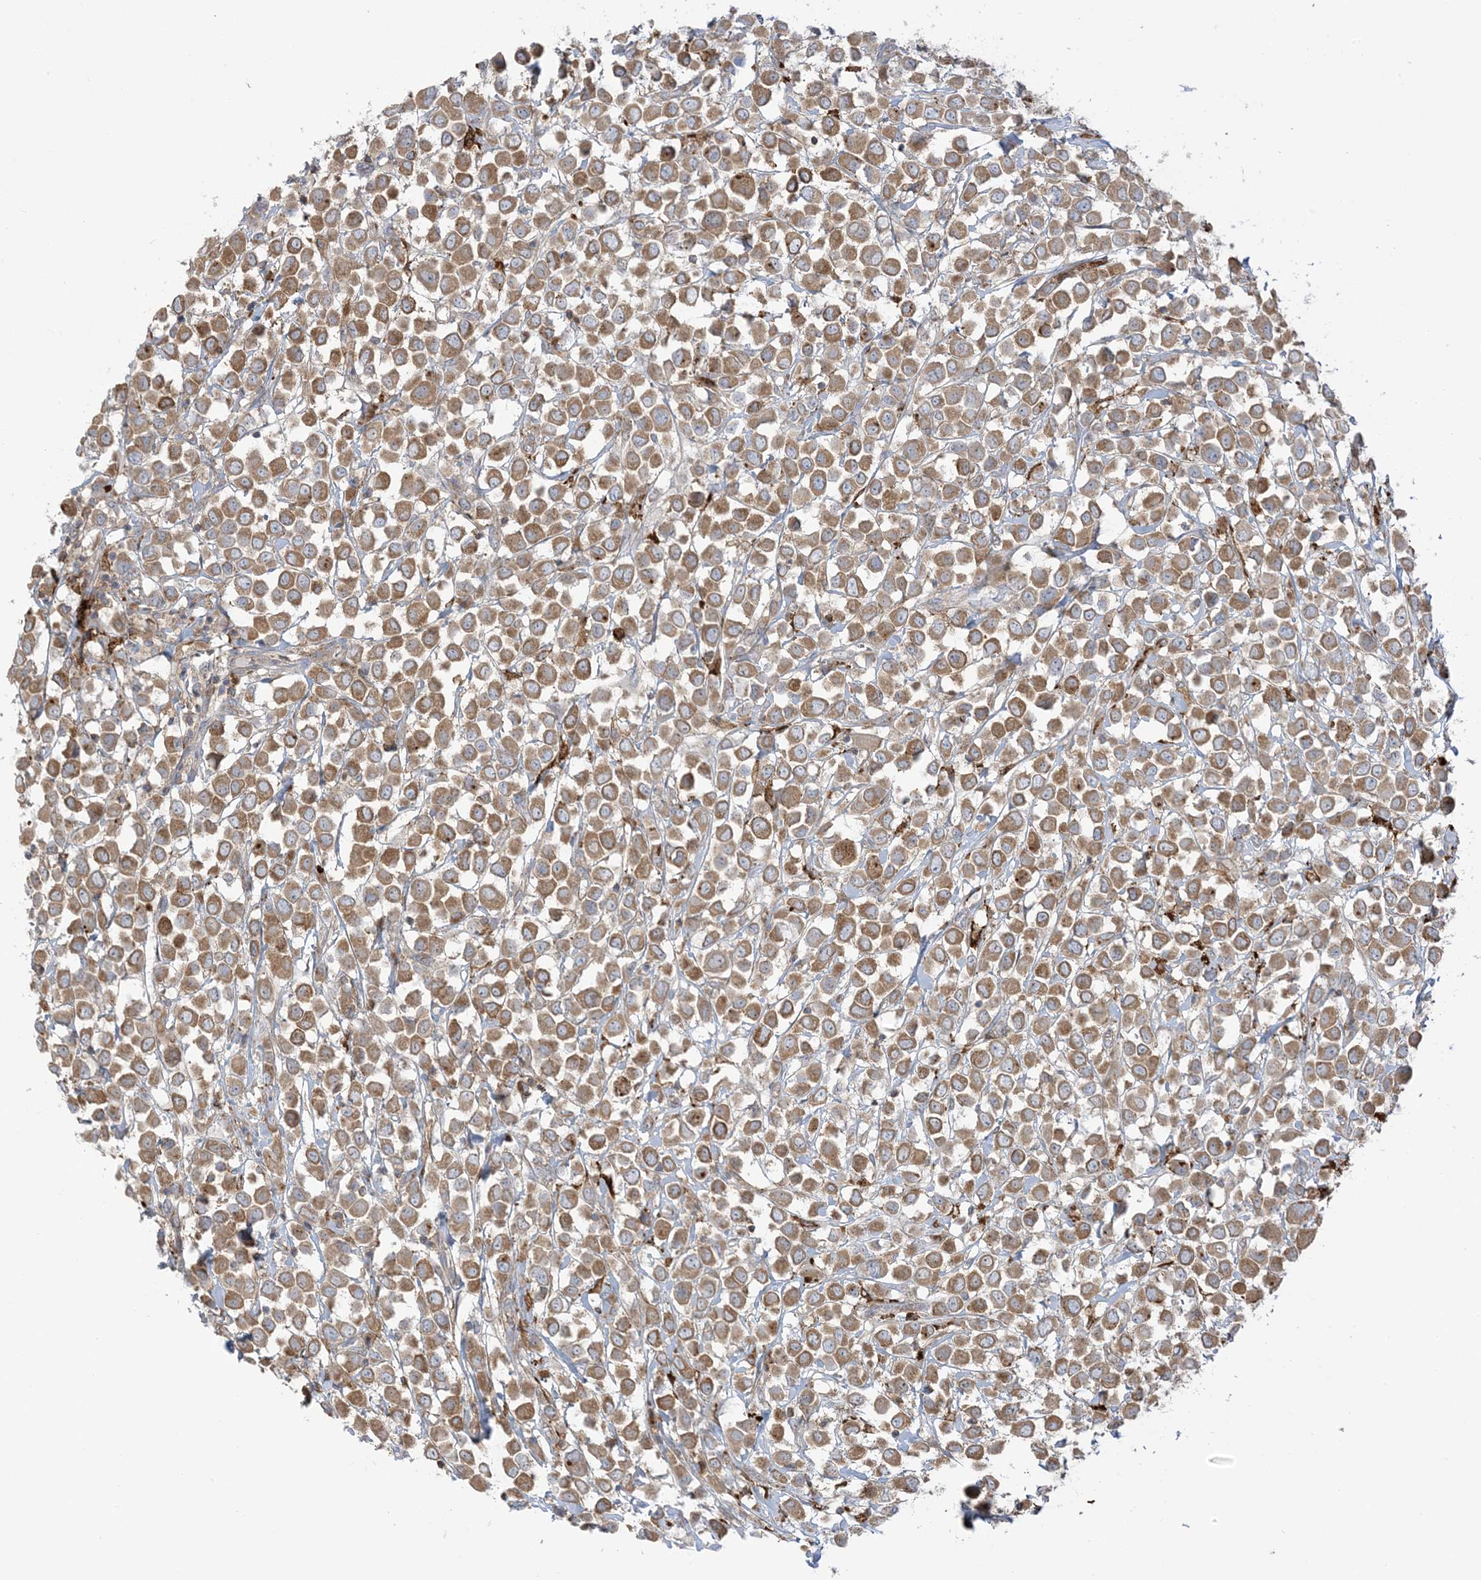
{"staining": {"intensity": "moderate", "quantity": ">75%", "location": "cytoplasmic/membranous"}, "tissue": "breast cancer", "cell_type": "Tumor cells", "image_type": "cancer", "snomed": [{"axis": "morphology", "description": "Duct carcinoma"}, {"axis": "topography", "description": "Breast"}], "caption": "Immunohistochemistry histopathology image of neoplastic tissue: human breast cancer stained using IHC reveals medium levels of moderate protein expression localized specifically in the cytoplasmic/membranous of tumor cells, appearing as a cytoplasmic/membranous brown color.", "gene": "ICMT", "patient": {"sex": "female", "age": 61}}